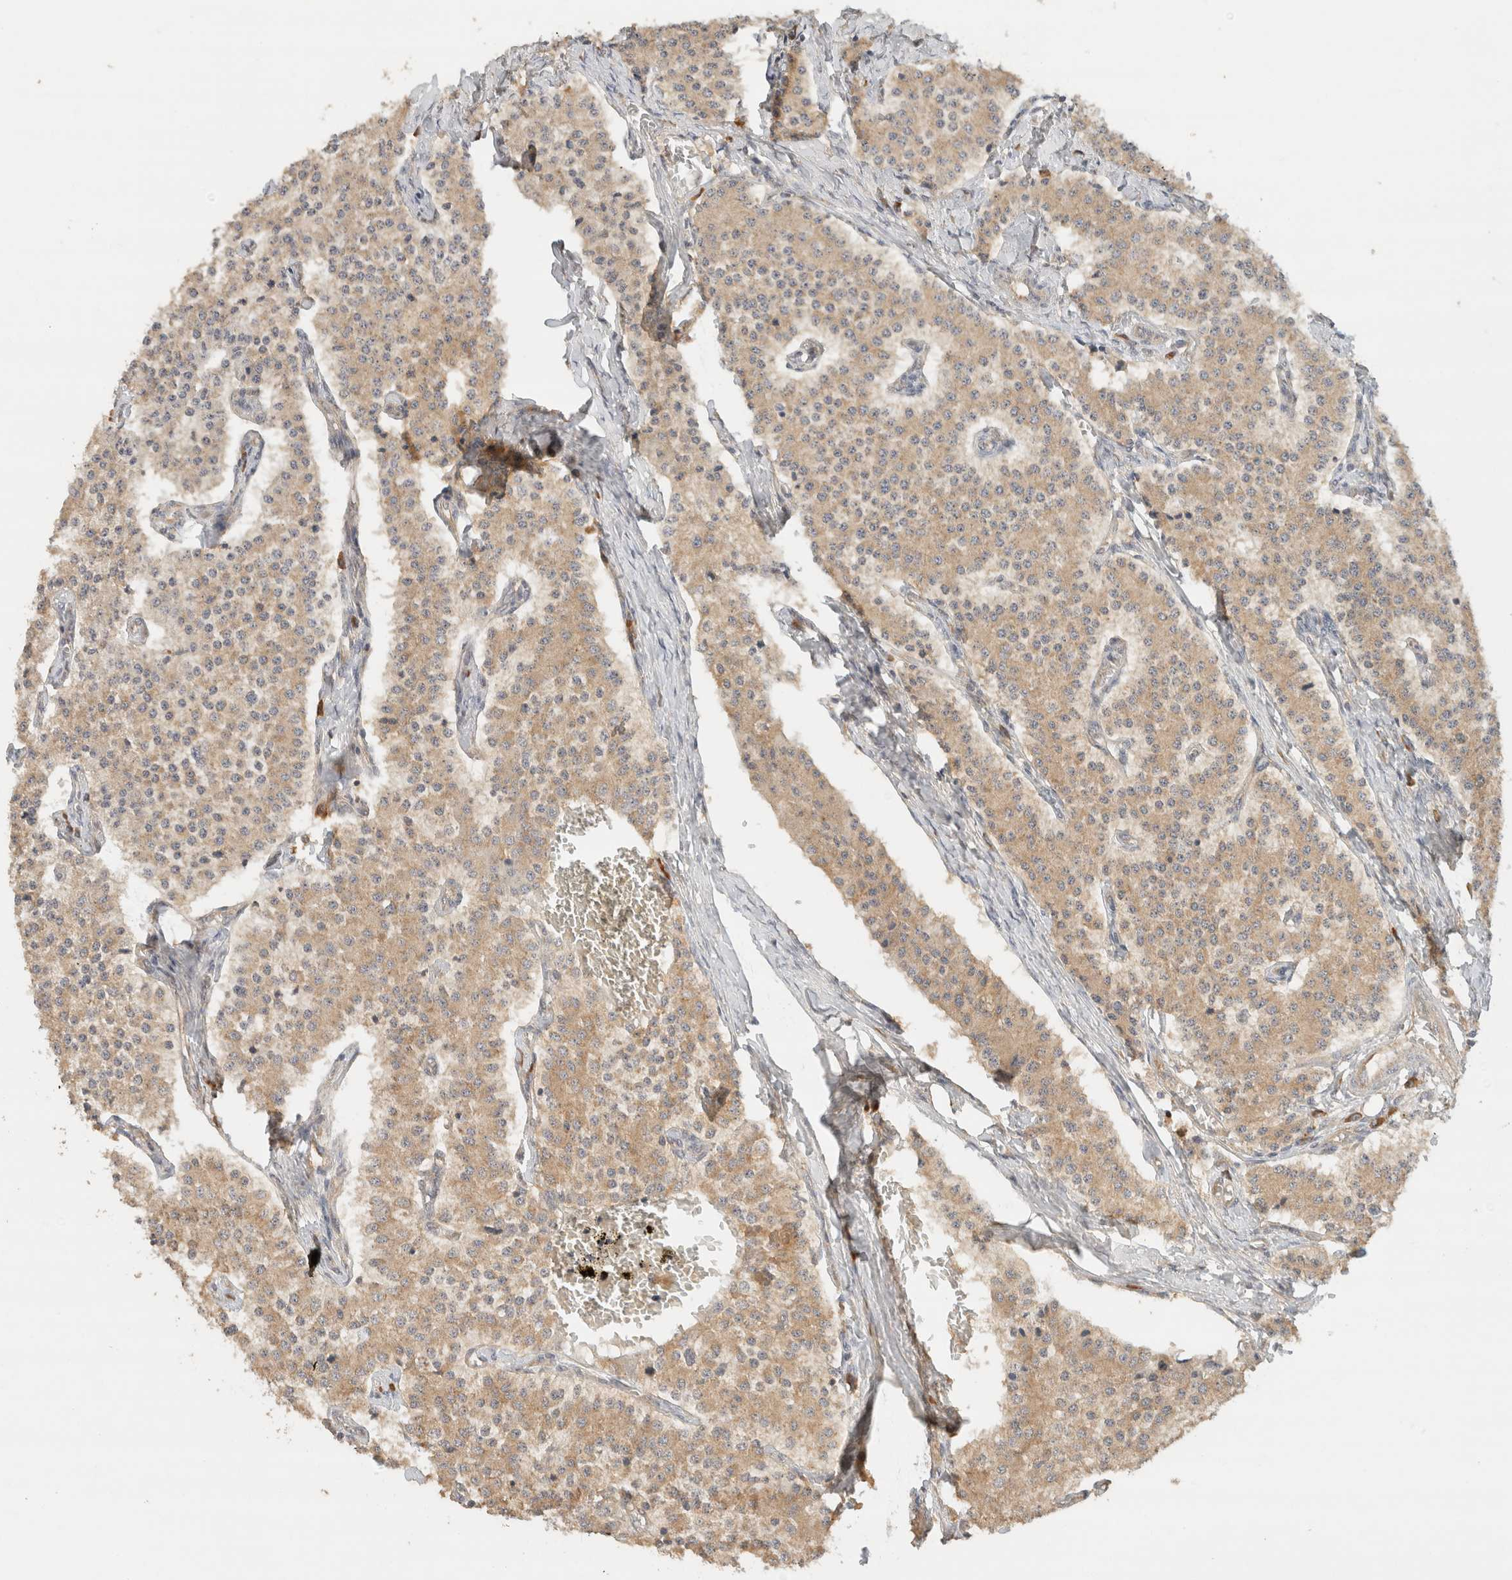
{"staining": {"intensity": "moderate", "quantity": ">75%", "location": "cytoplasmic/membranous"}, "tissue": "carcinoid", "cell_type": "Tumor cells", "image_type": "cancer", "snomed": [{"axis": "morphology", "description": "Carcinoid, malignant, NOS"}, {"axis": "topography", "description": "Colon"}], "caption": "There is medium levels of moderate cytoplasmic/membranous expression in tumor cells of carcinoid, as demonstrated by immunohistochemical staining (brown color).", "gene": "ARFGEF2", "patient": {"sex": "female", "age": 52}}